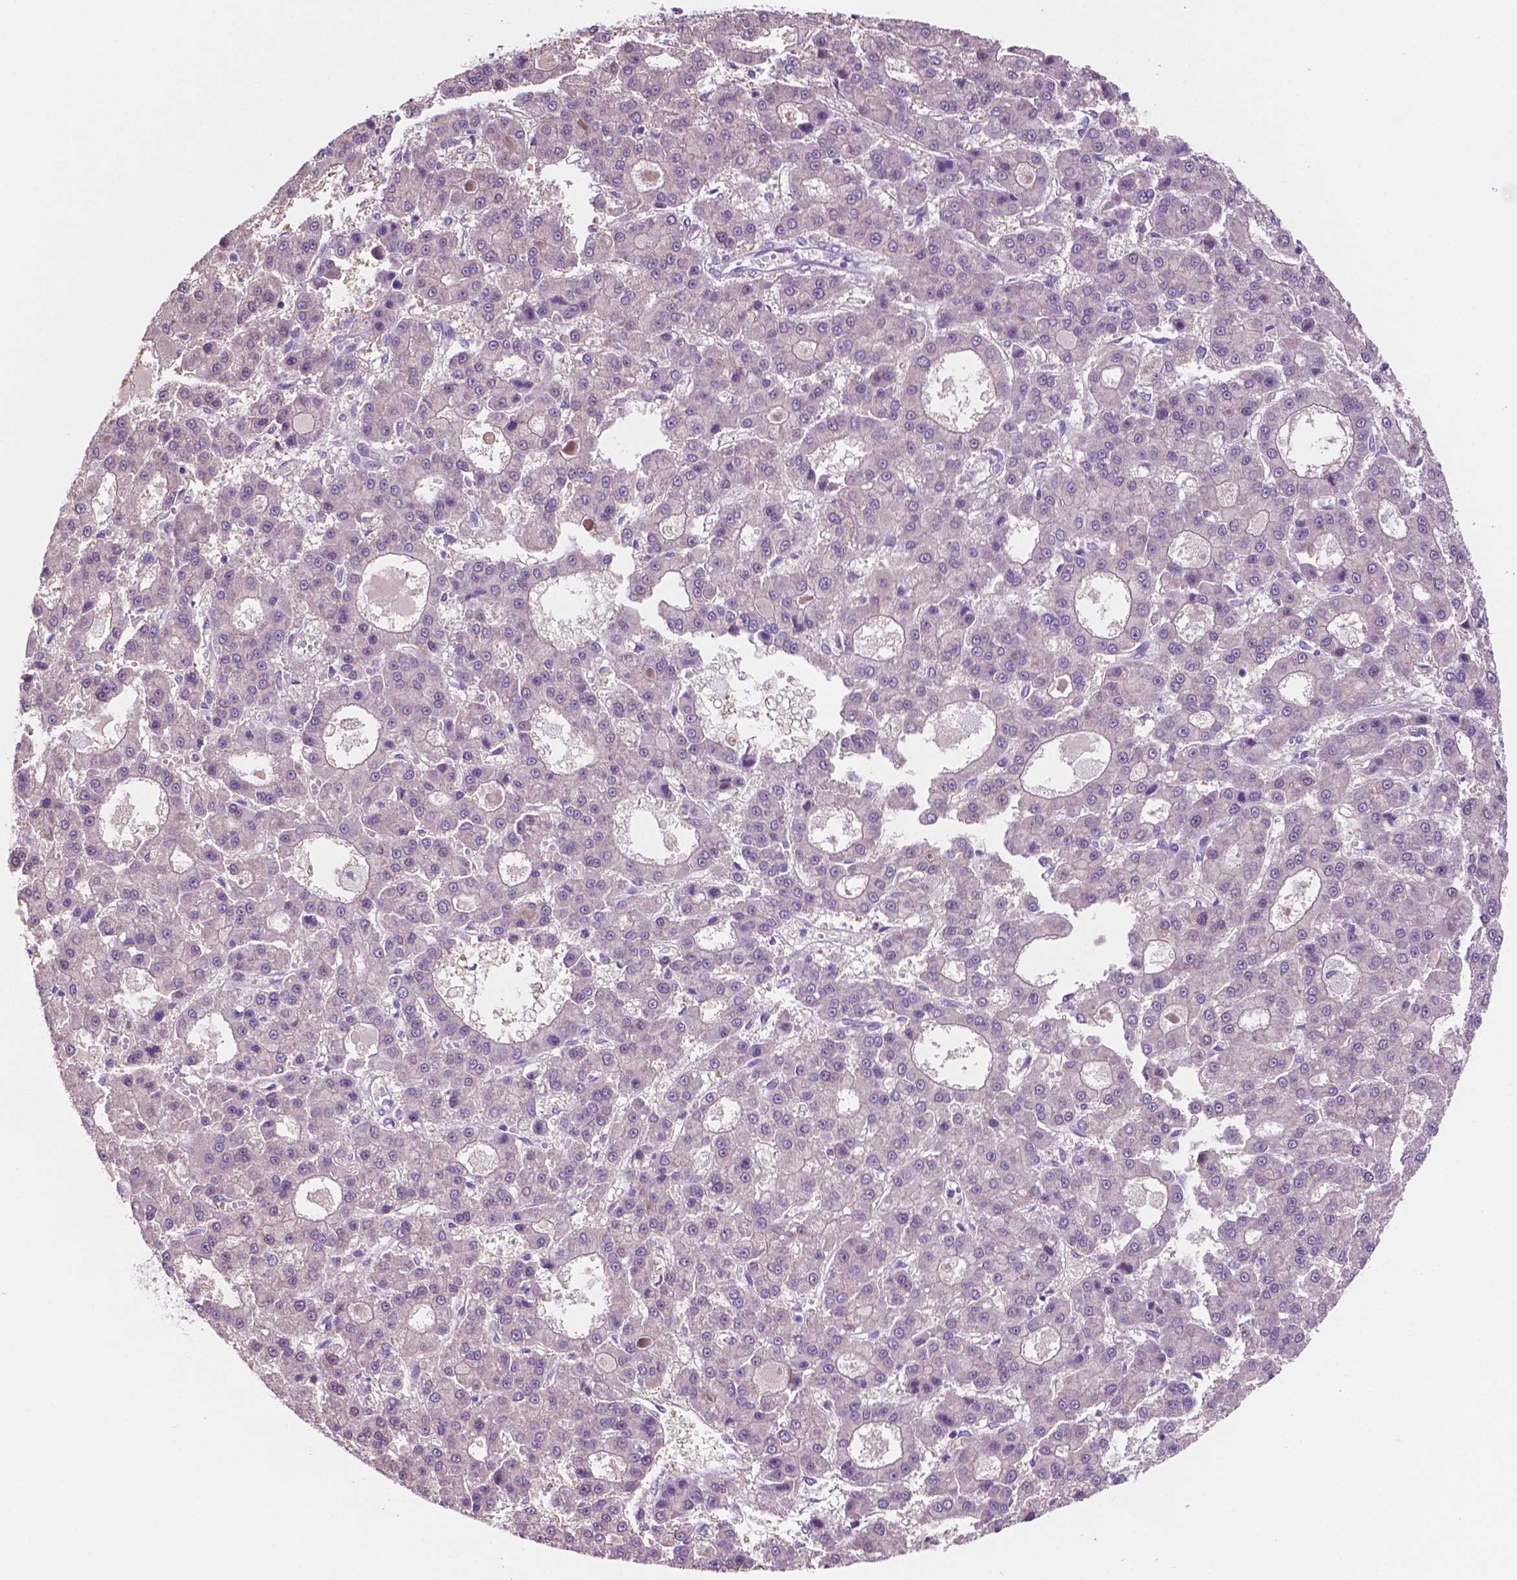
{"staining": {"intensity": "negative", "quantity": "none", "location": "none"}, "tissue": "liver cancer", "cell_type": "Tumor cells", "image_type": "cancer", "snomed": [{"axis": "morphology", "description": "Carcinoma, Hepatocellular, NOS"}, {"axis": "topography", "description": "Liver"}], "caption": "Protein analysis of liver hepatocellular carcinoma exhibits no significant positivity in tumor cells.", "gene": "ACY3", "patient": {"sex": "male", "age": 70}}